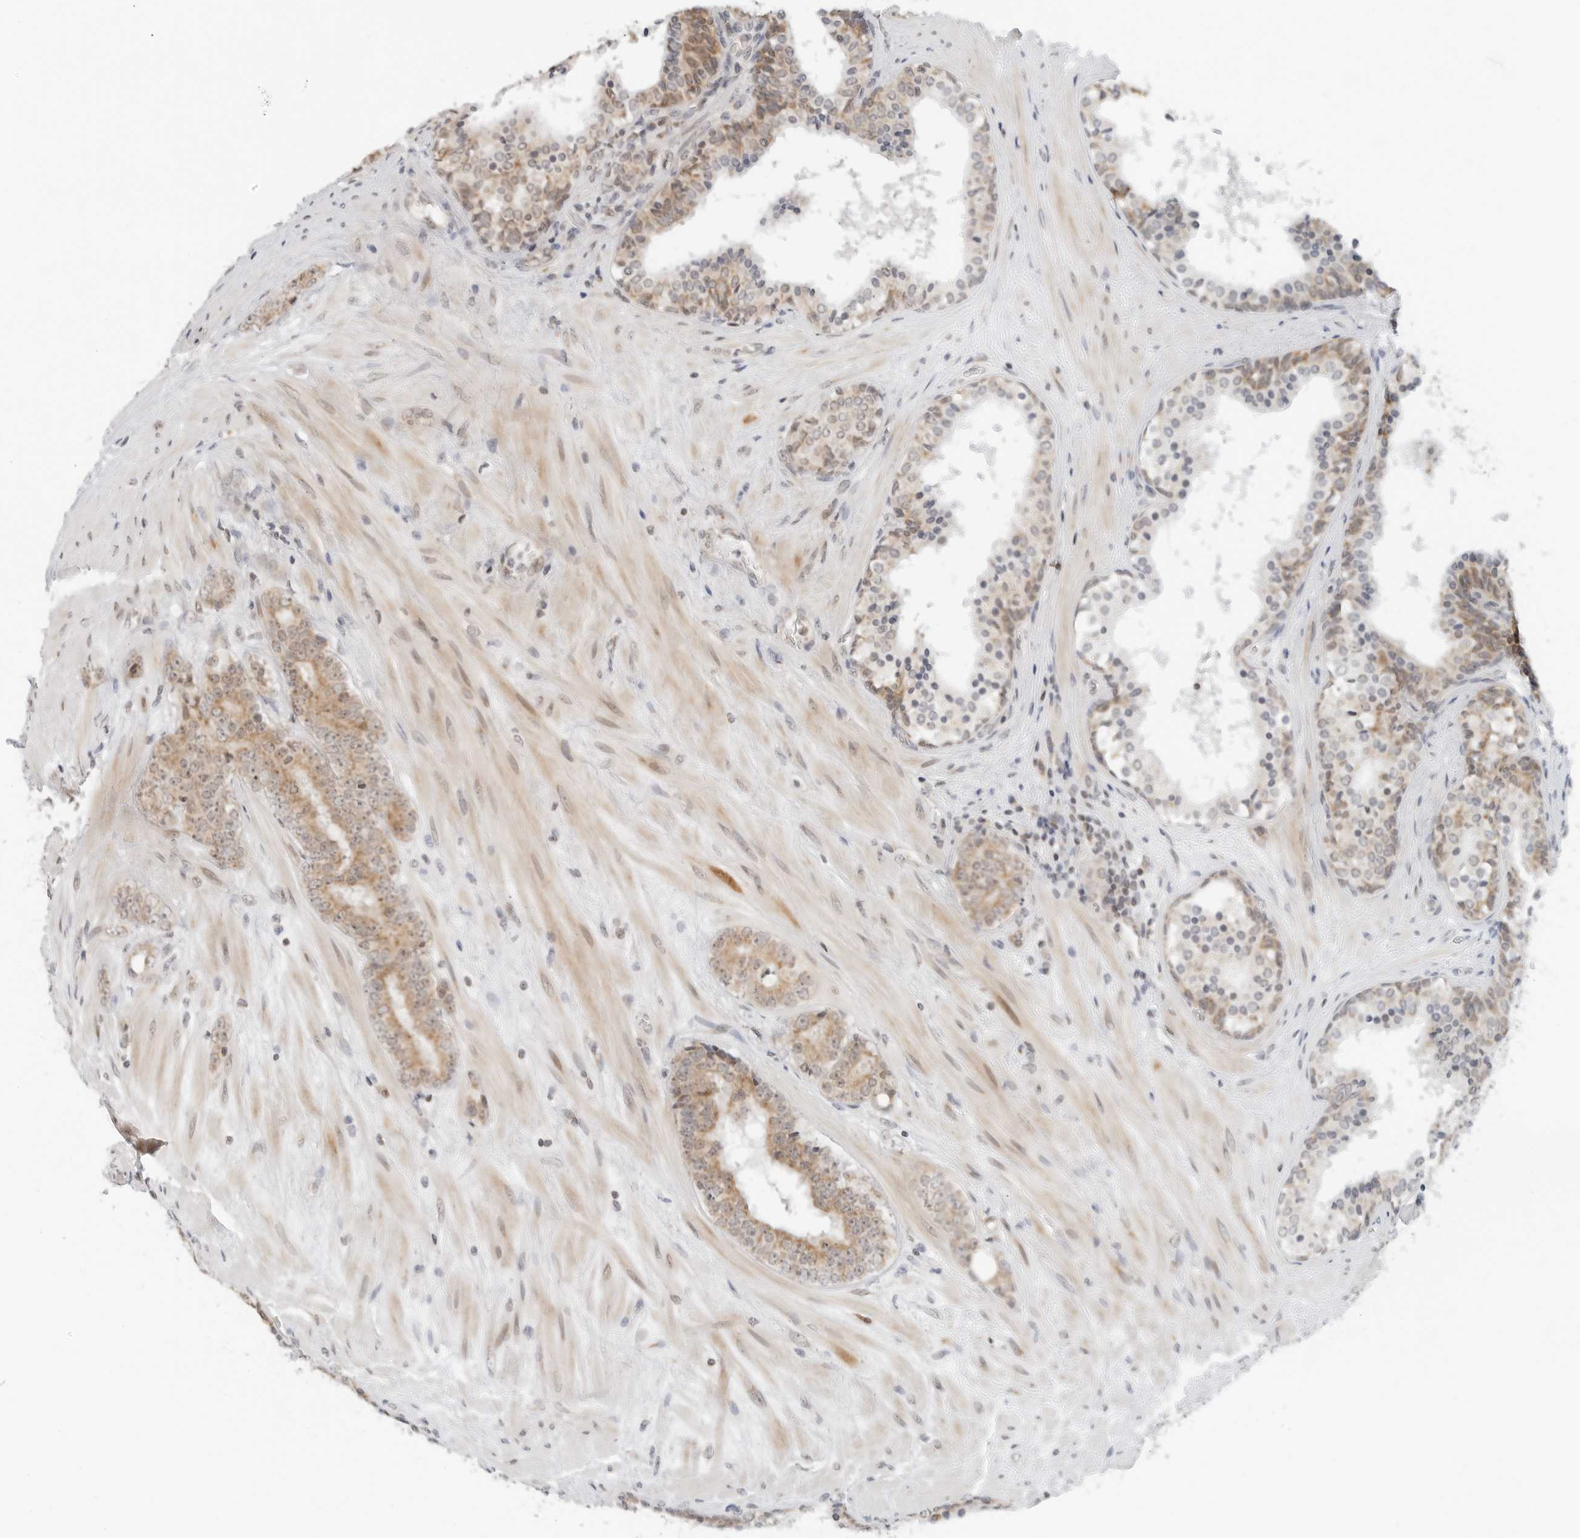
{"staining": {"intensity": "moderate", "quantity": ">75%", "location": "cytoplasmic/membranous"}, "tissue": "prostate cancer", "cell_type": "Tumor cells", "image_type": "cancer", "snomed": [{"axis": "morphology", "description": "Adenocarcinoma, High grade"}, {"axis": "topography", "description": "Prostate"}], "caption": "Immunohistochemical staining of human prostate cancer (adenocarcinoma (high-grade)) demonstrates medium levels of moderate cytoplasmic/membranous expression in about >75% of tumor cells. The protein is stained brown, and the nuclei are stained in blue (DAB IHC with brightfield microscopy, high magnification).", "gene": "POLR3GL", "patient": {"sex": "male", "age": 56}}